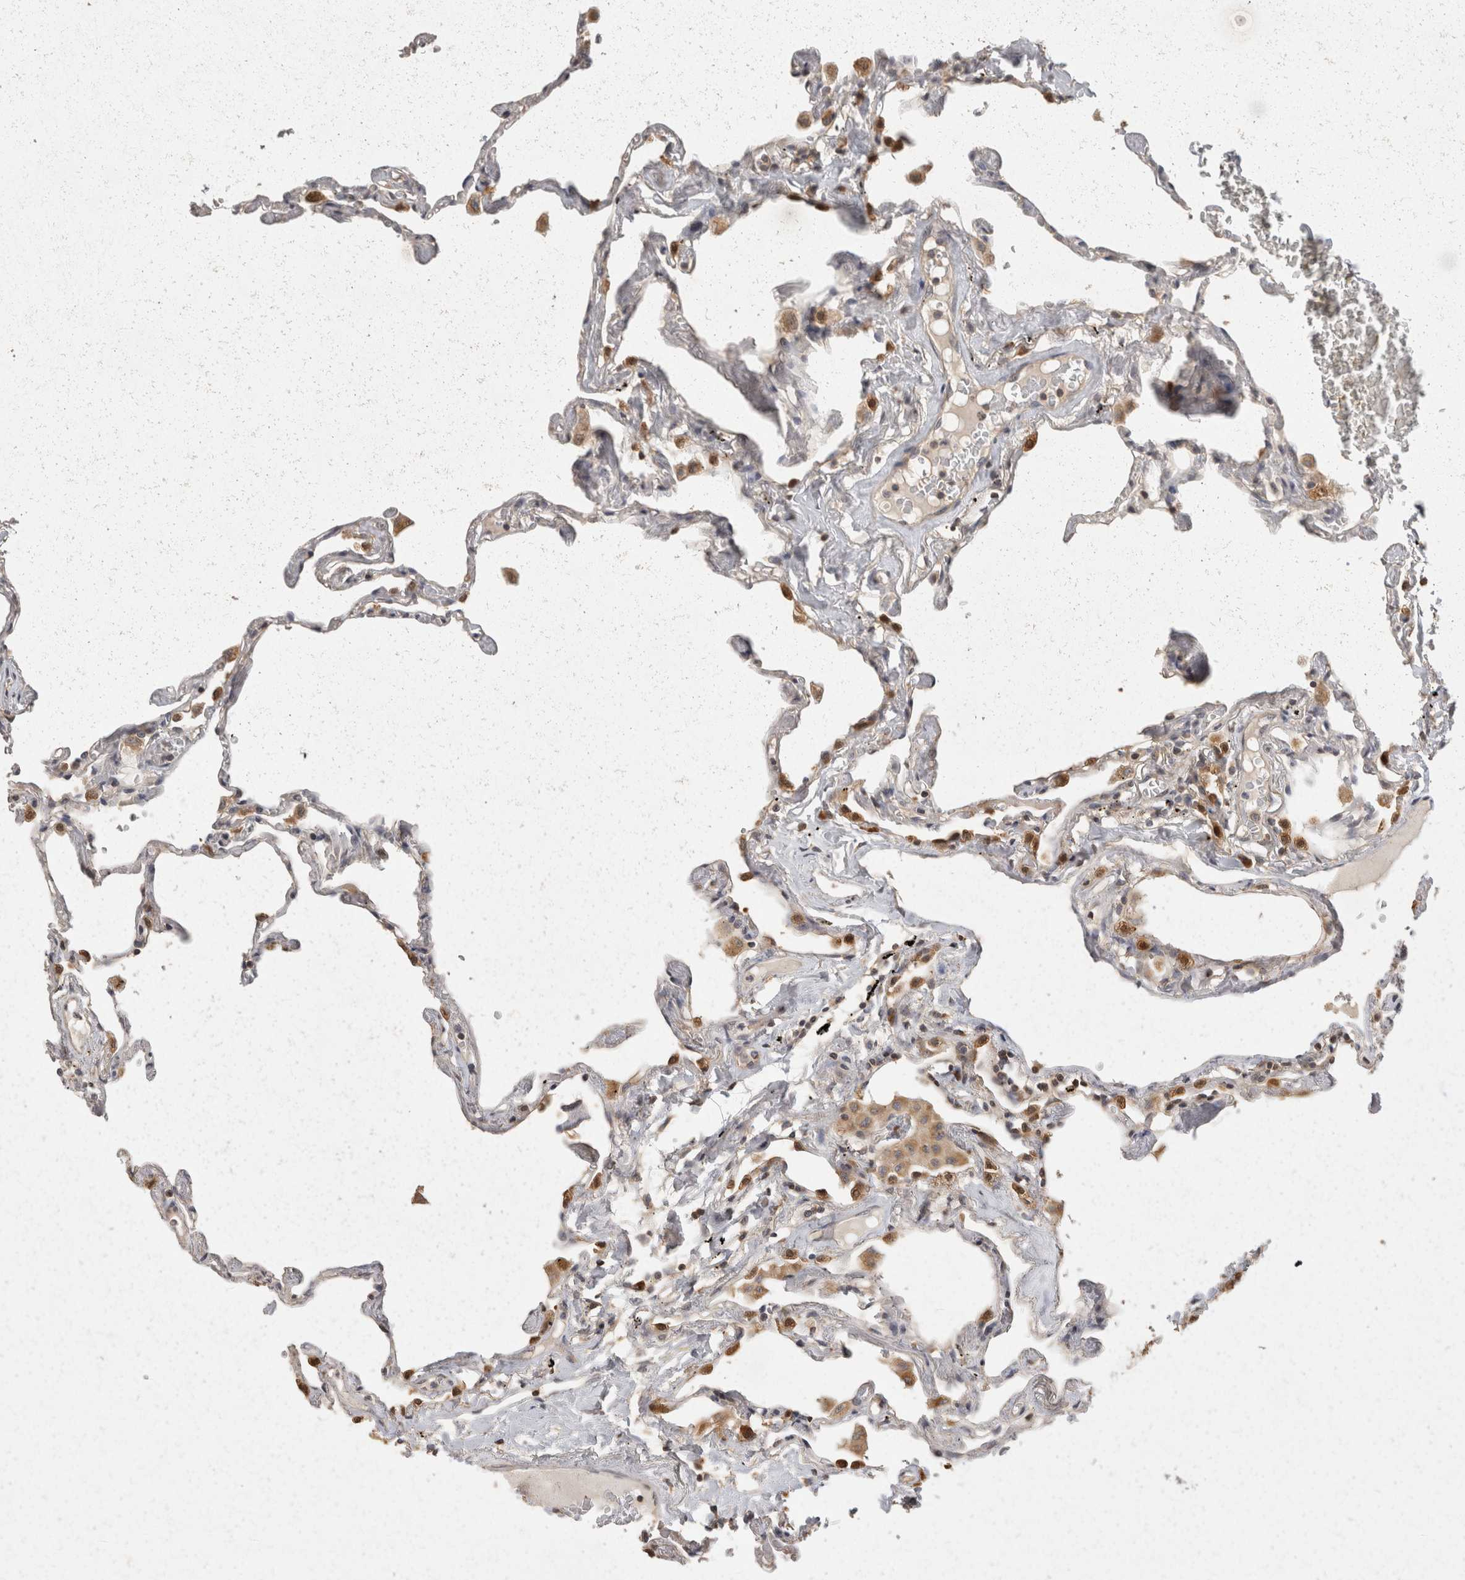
{"staining": {"intensity": "moderate", "quantity": "<25%", "location": "cytoplasmic/membranous"}, "tissue": "lung", "cell_type": "Alveolar cells", "image_type": "normal", "snomed": [{"axis": "morphology", "description": "Normal tissue, NOS"}, {"axis": "topography", "description": "Lung"}], "caption": "This micrograph shows immunohistochemistry (IHC) staining of normal human lung, with low moderate cytoplasmic/membranous expression in about <25% of alveolar cells.", "gene": "ACAT2", "patient": {"sex": "female", "age": 67}}